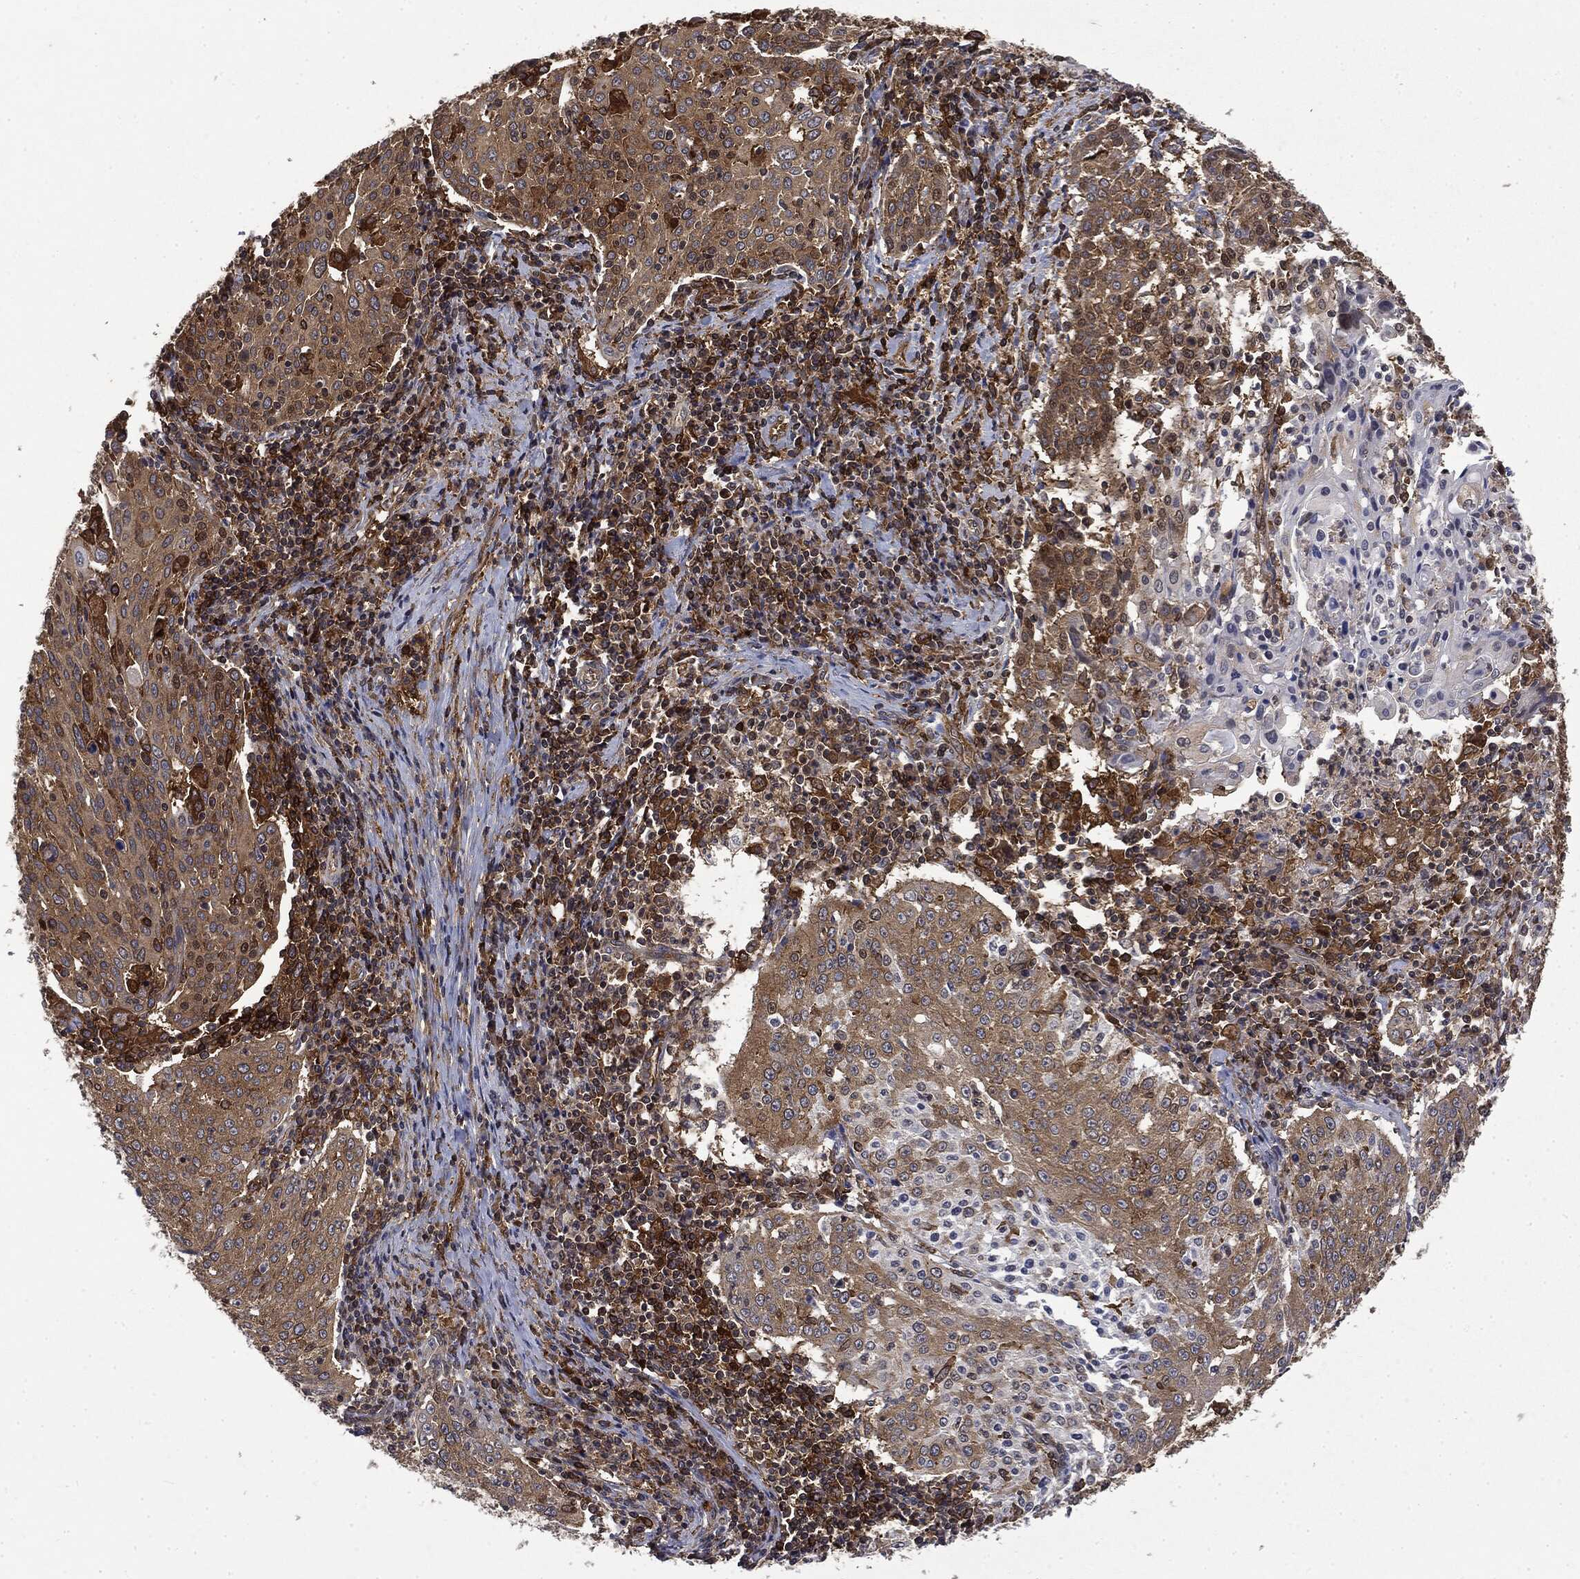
{"staining": {"intensity": "moderate", "quantity": "25%-75%", "location": "cytoplasmic/membranous"}, "tissue": "cervical cancer", "cell_type": "Tumor cells", "image_type": "cancer", "snomed": [{"axis": "morphology", "description": "Squamous cell carcinoma, NOS"}, {"axis": "topography", "description": "Cervix"}], "caption": "Brown immunohistochemical staining in squamous cell carcinoma (cervical) demonstrates moderate cytoplasmic/membranous staining in approximately 25%-75% of tumor cells. (brown staining indicates protein expression, while blue staining denotes nuclei).", "gene": "SNX5", "patient": {"sex": "female", "age": 41}}